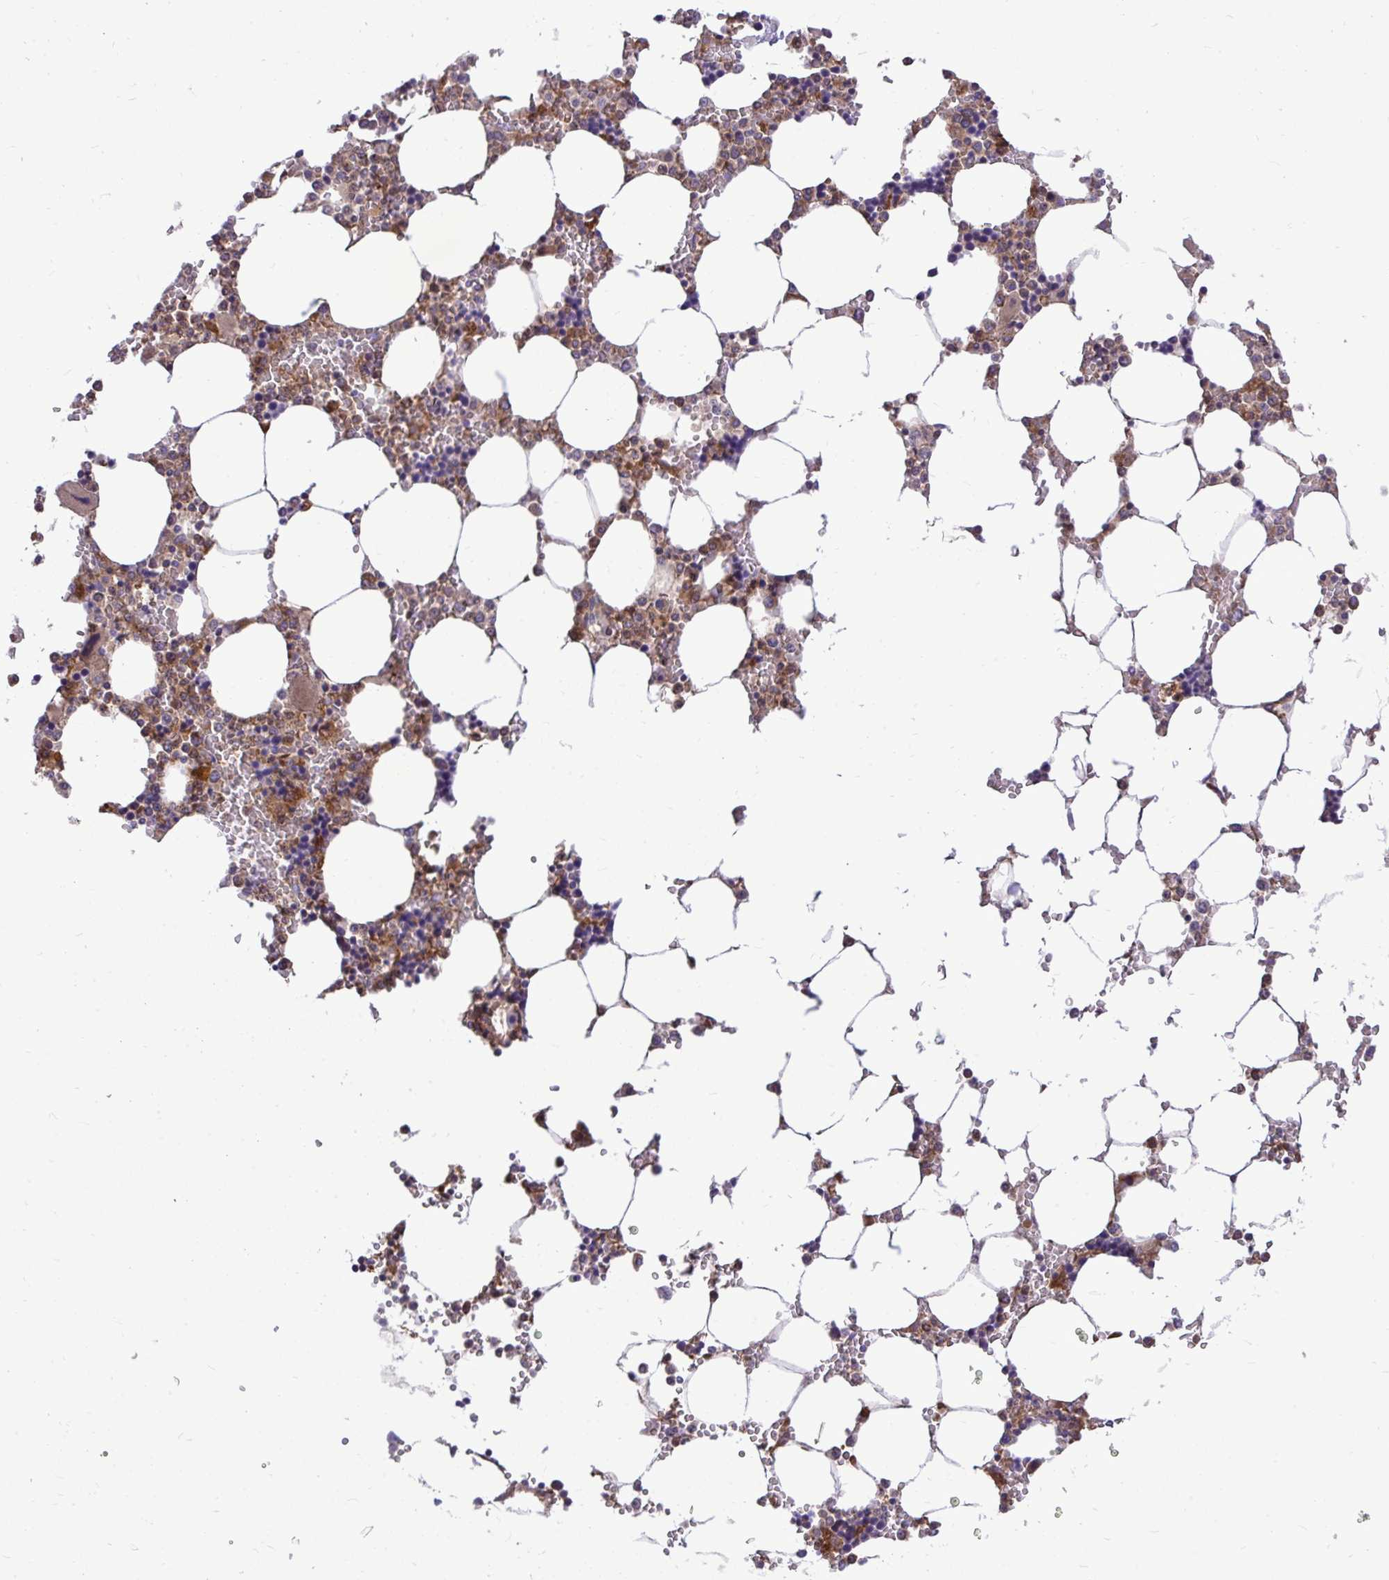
{"staining": {"intensity": "moderate", "quantity": "<25%", "location": "cytoplasmic/membranous"}, "tissue": "bone marrow", "cell_type": "Hematopoietic cells", "image_type": "normal", "snomed": [{"axis": "morphology", "description": "Normal tissue, NOS"}, {"axis": "topography", "description": "Bone marrow"}], "caption": "IHC staining of benign bone marrow, which exhibits low levels of moderate cytoplasmic/membranous staining in about <25% of hematopoietic cells indicating moderate cytoplasmic/membranous protein staining. The staining was performed using DAB (3,3'-diaminobenzidine) (brown) for protein detection and nuclei were counterstained in hematoxylin (blue).", "gene": "PAIP2", "patient": {"sex": "male", "age": 64}}